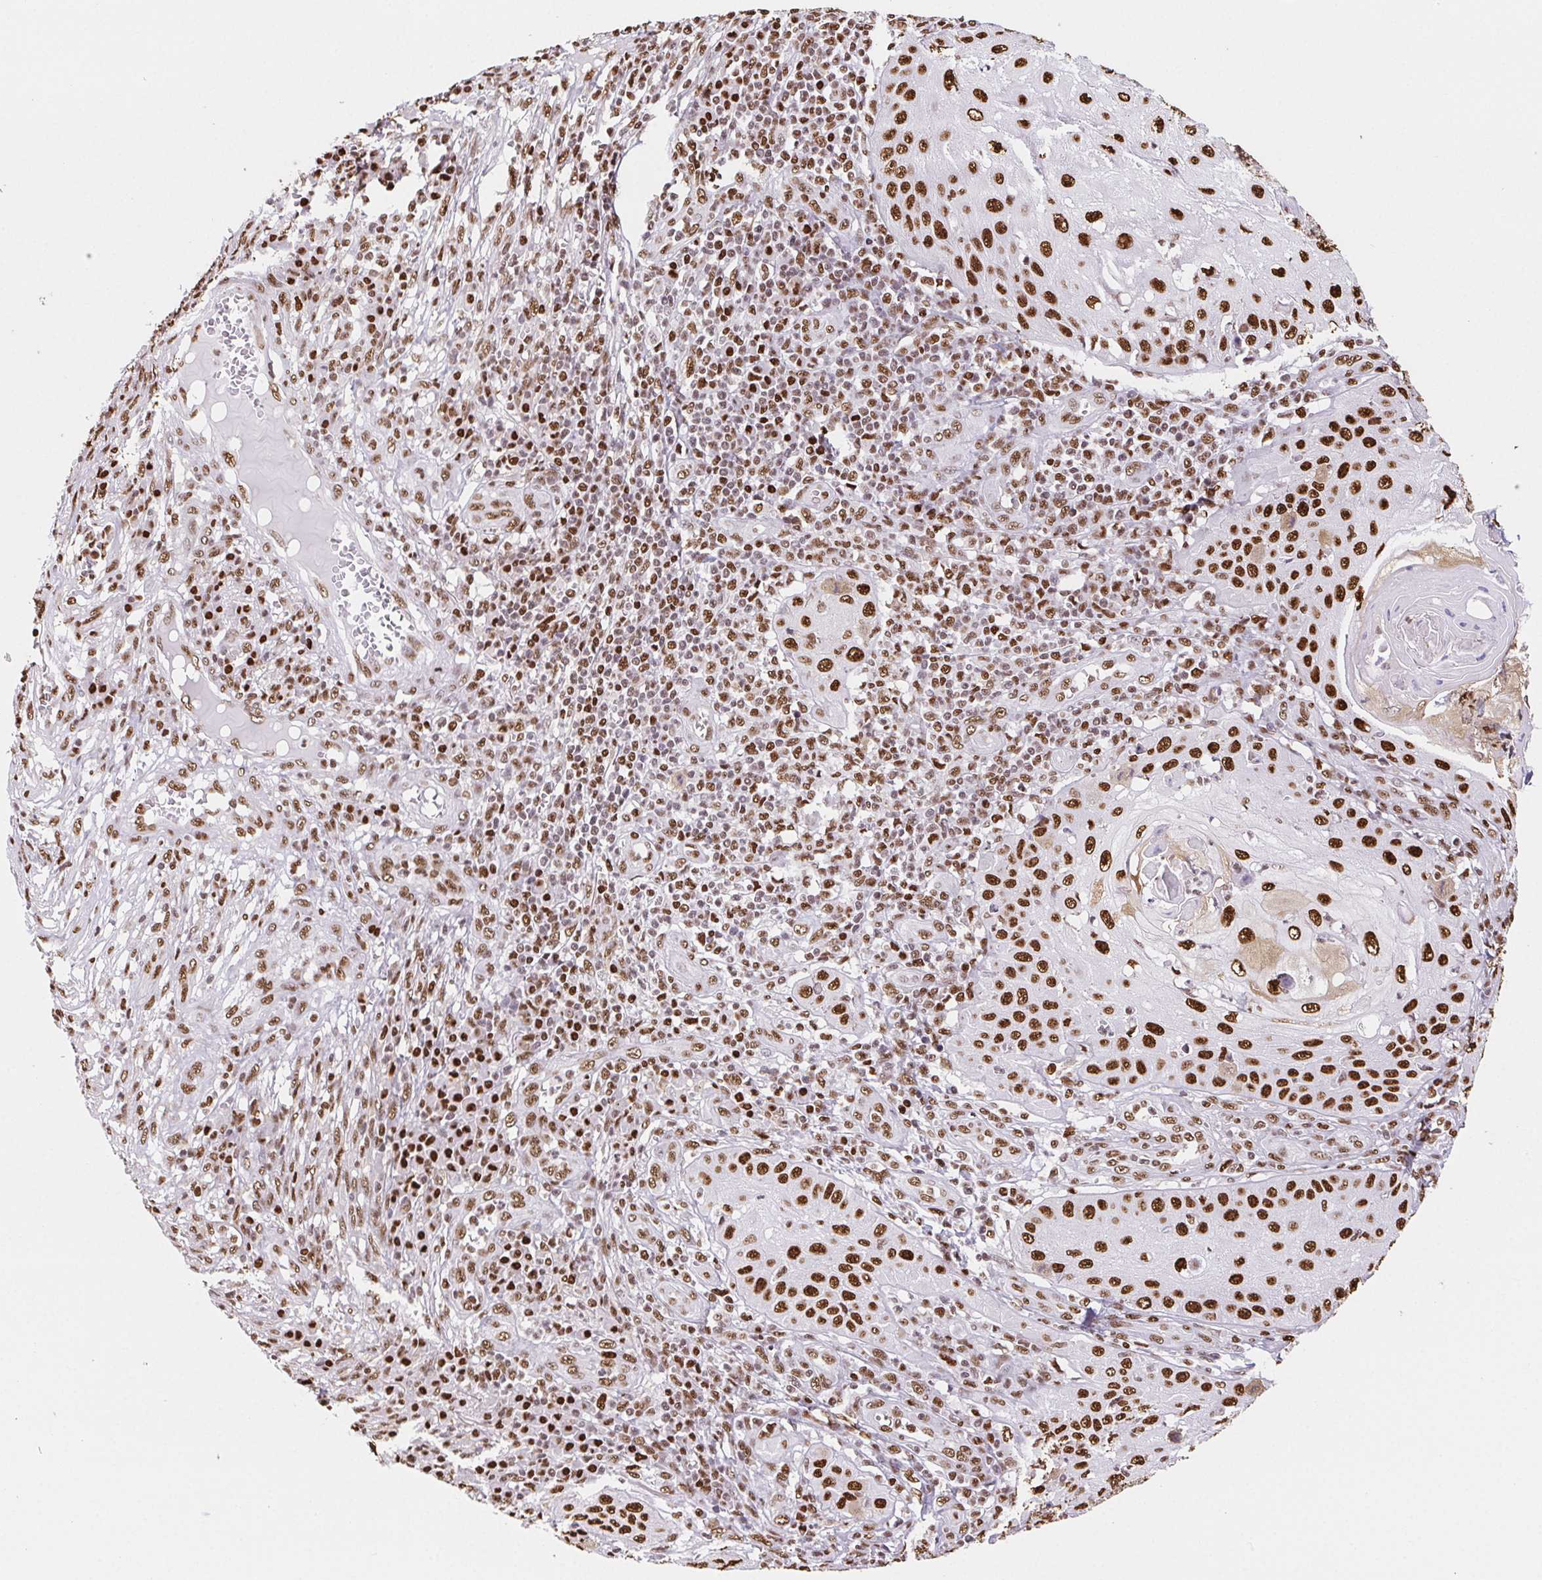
{"staining": {"intensity": "strong", "quantity": ">75%", "location": "nuclear"}, "tissue": "skin cancer", "cell_type": "Tumor cells", "image_type": "cancer", "snomed": [{"axis": "morphology", "description": "Squamous cell carcinoma, NOS"}, {"axis": "topography", "description": "Skin"}], "caption": "Protein expression analysis of squamous cell carcinoma (skin) shows strong nuclear positivity in about >75% of tumor cells. The protein is stained brown, and the nuclei are stained in blue (DAB IHC with brightfield microscopy, high magnification).", "gene": "SET", "patient": {"sex": "male", "age": 70}}